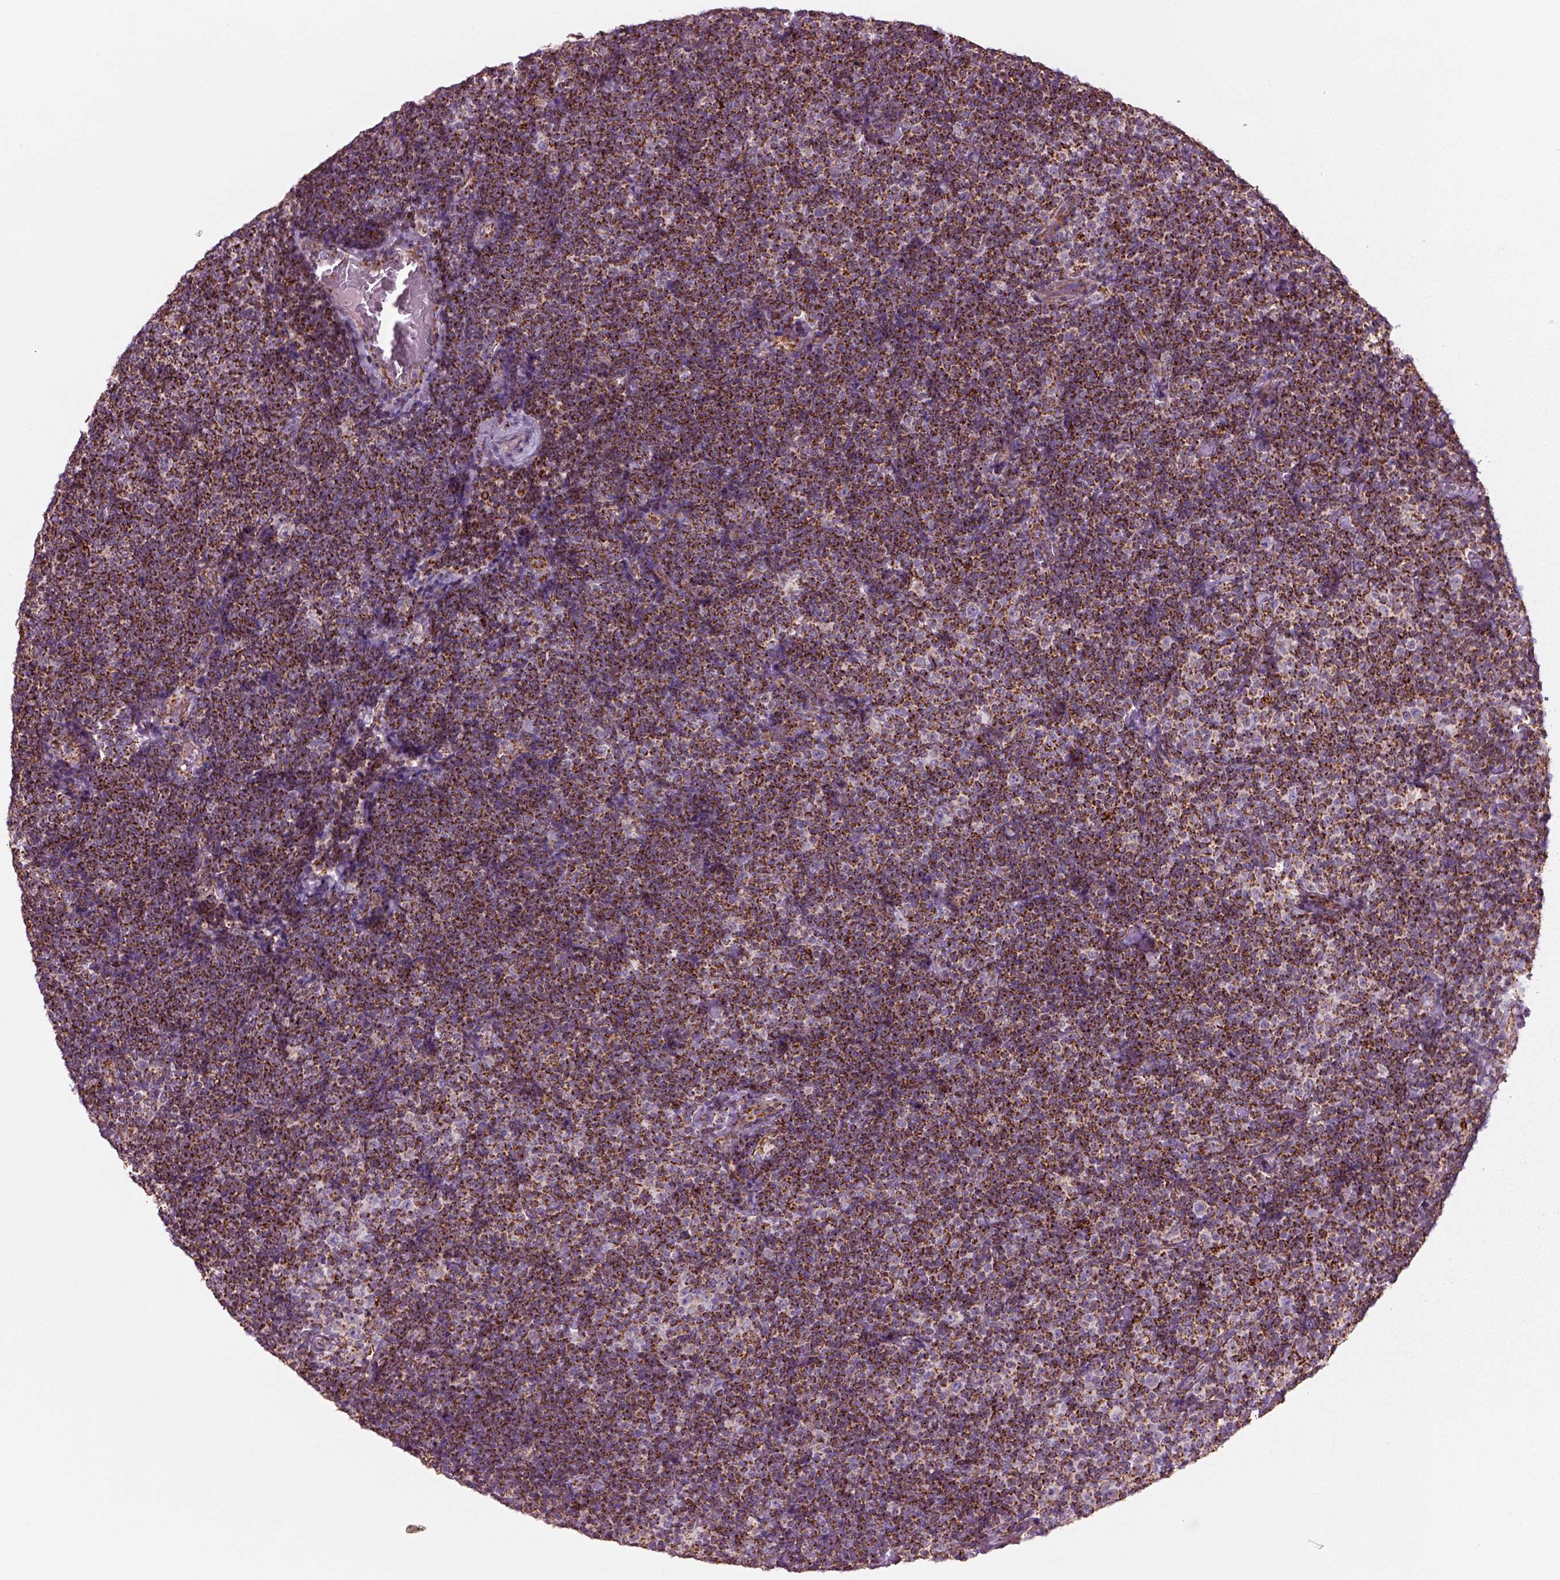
{"staining": {"intensity": "strong", "quantity": ">75%", "location": "cytoplasmic/membranous"}, "tissue": "lymphoma", "cell_type": "Tumor cells", "image_type": "cancer", "snomed": [{"axis": "morphology", "description": "Malignant lymphoma, non-Hodgkin's type, Low grade"}, {"axis": "topography", "description": "Lymph node"}], "caption": "Tumor cells reveal high levels of strong cytoplasmic/membranous expression in about >75% of cells in human malignant lymphoma, non-Hodgkin's type (low-grade).", "gene": "SLC25A24", "patient": {"sex": "male", "age": 81}}